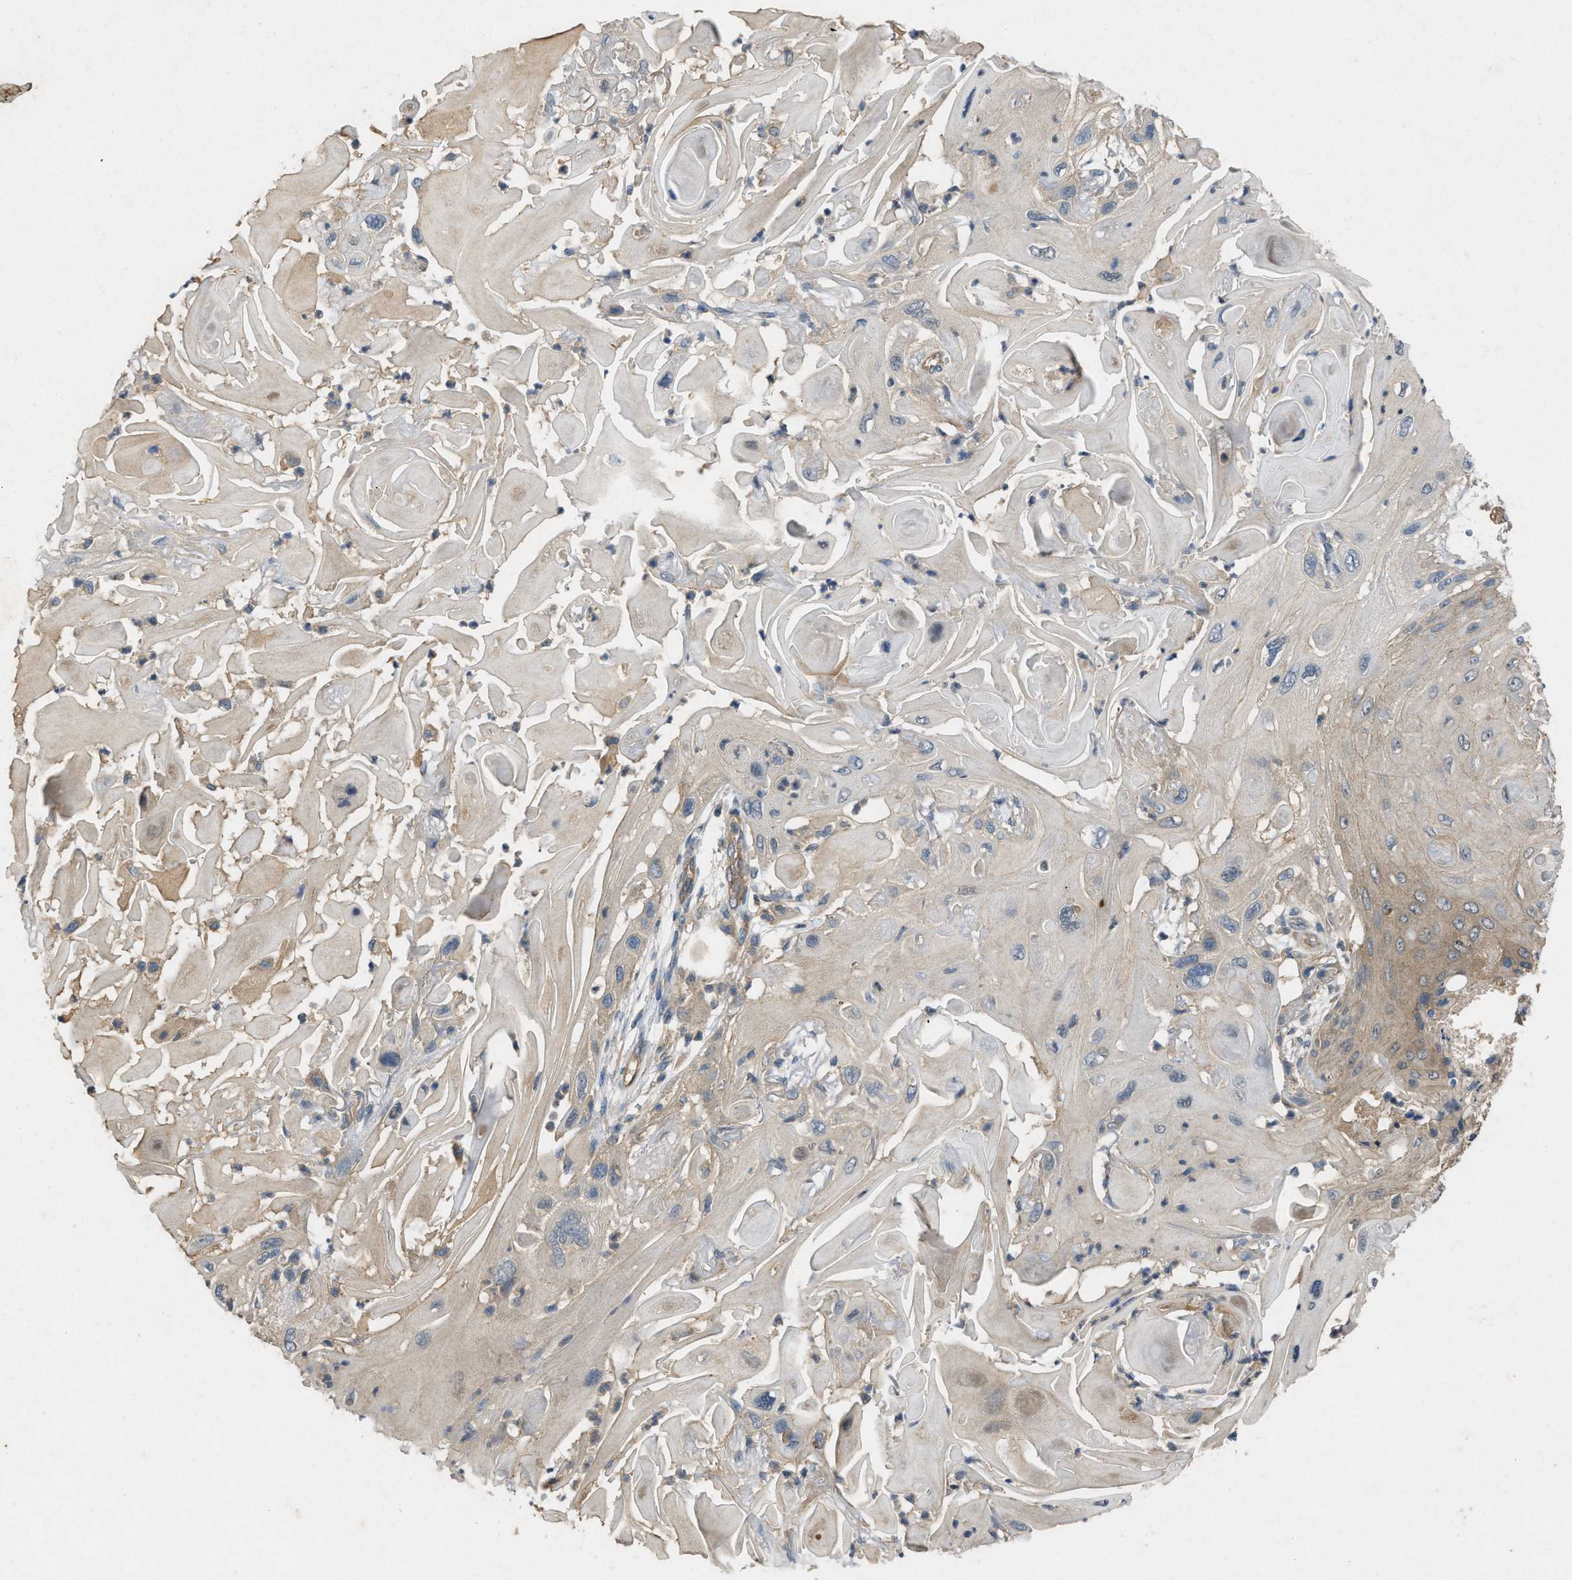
{"staining": {"intensity": "weak", "quantity": "<25%", "location": "cytoplasmic/membranous"}, "tissue": "skin cancer", "cell_type": "Tumor cells", "image_type": "cancer", "snomed": [{"axis": "morphology", "description": "Squamous cell carcinoma, NOS"}, {"axis": "topography", "description": "Skin"}], "caption": "High magnification brightfield microscopy of squamous cell carcinoma (skin) stained with DAB (brown) and counterstained with hematoxylin (blue): tumor cells show no significant positivity.", "gene": "PPP3CA", "patient": {"sex": "female", "age": 77}}